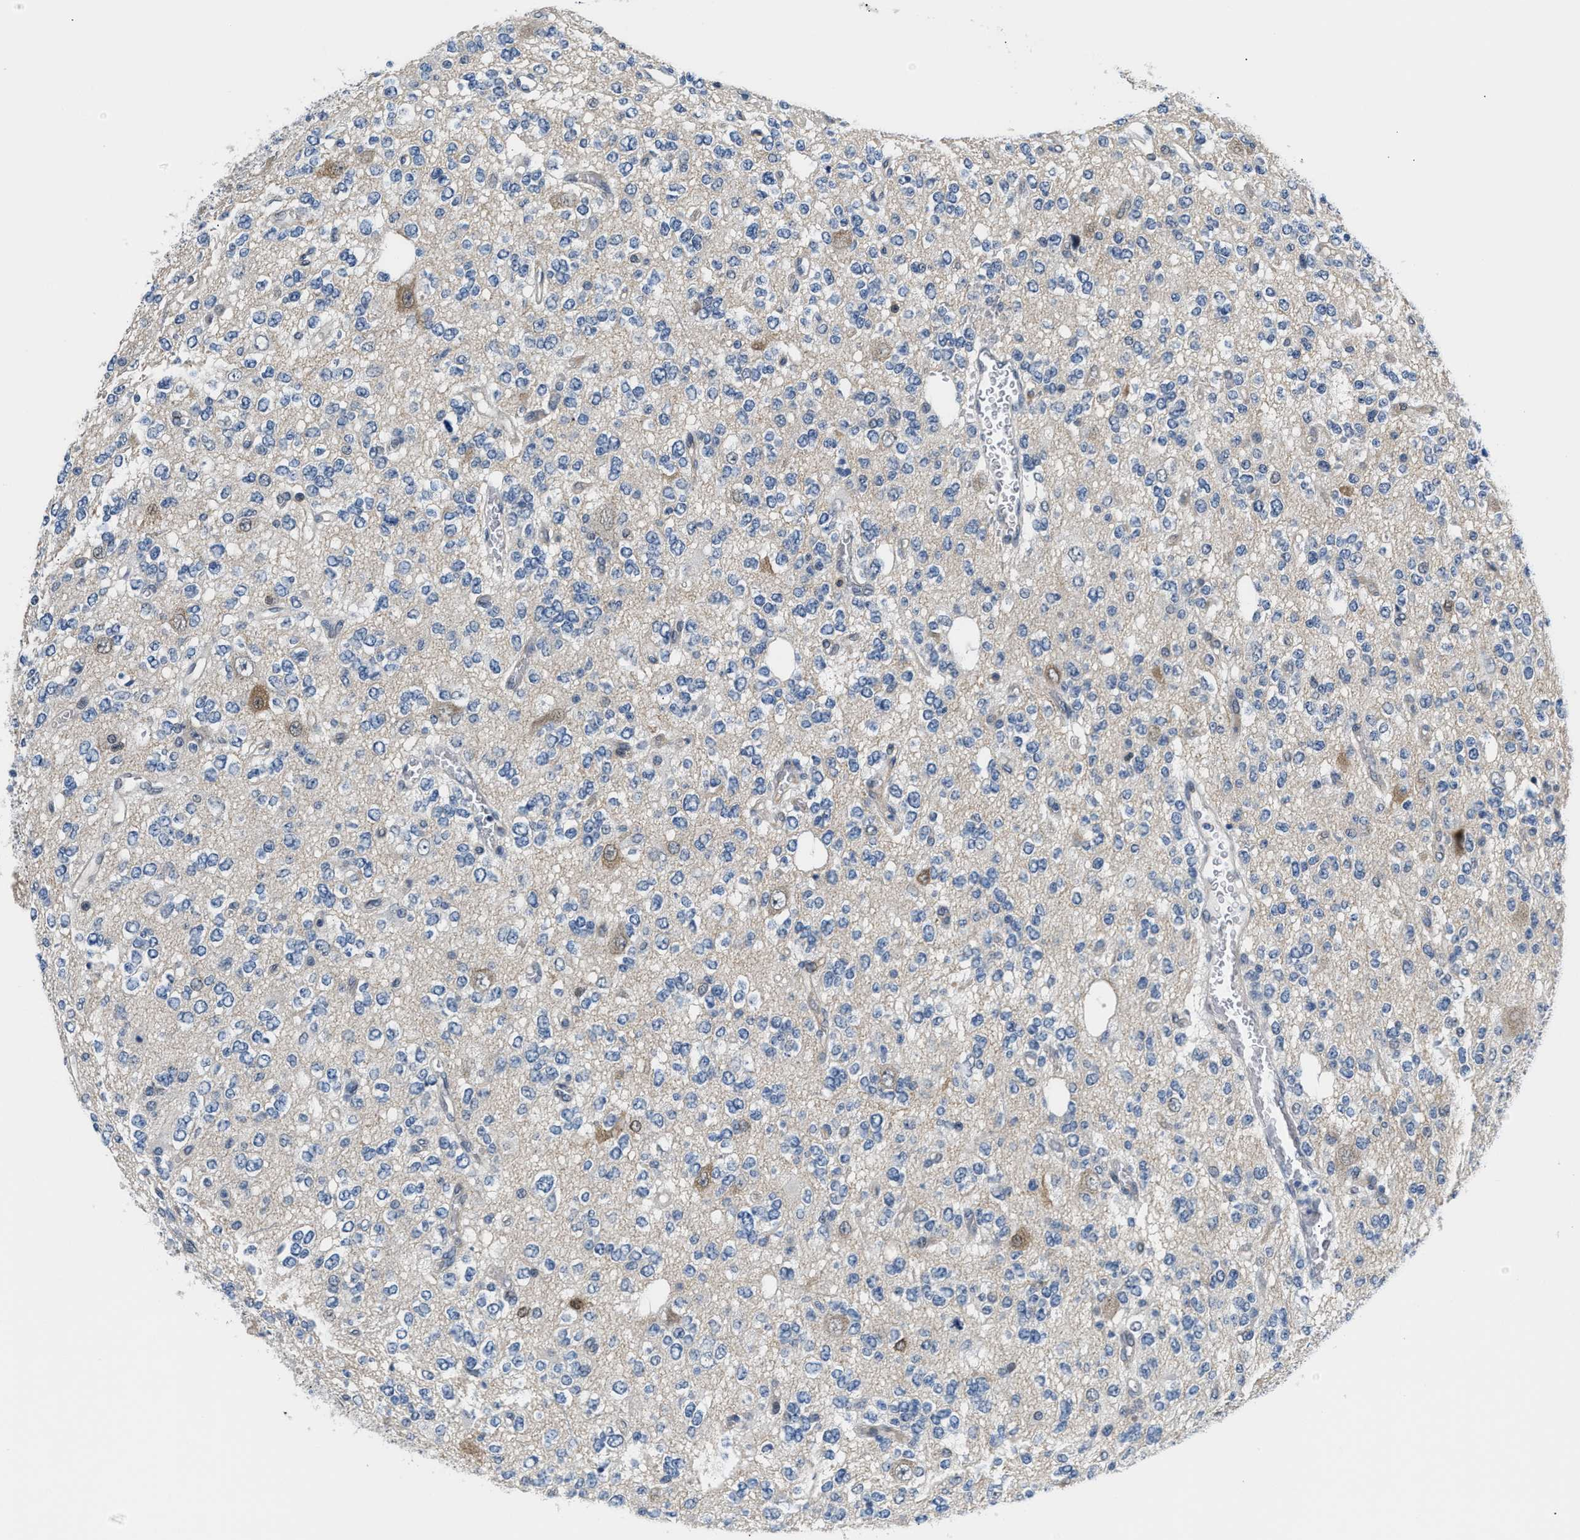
{"staining": {"intensity": "negative", "quantity": "none", "location": "none"}, "tissue": "glioma", "cell_type": "Tumor cells", "image_type": "cancer", "snomed": [{"axis": "morphology", "description": "Glioma, malignant, Low grade"}, {"axis": "topography", "description": "Brain"}], "caption": "Glioma stained for a protein using IHC displays no staining tumor cells.", "gene": "PPM1H", "patient": {"sex": "male", "age": 38}}